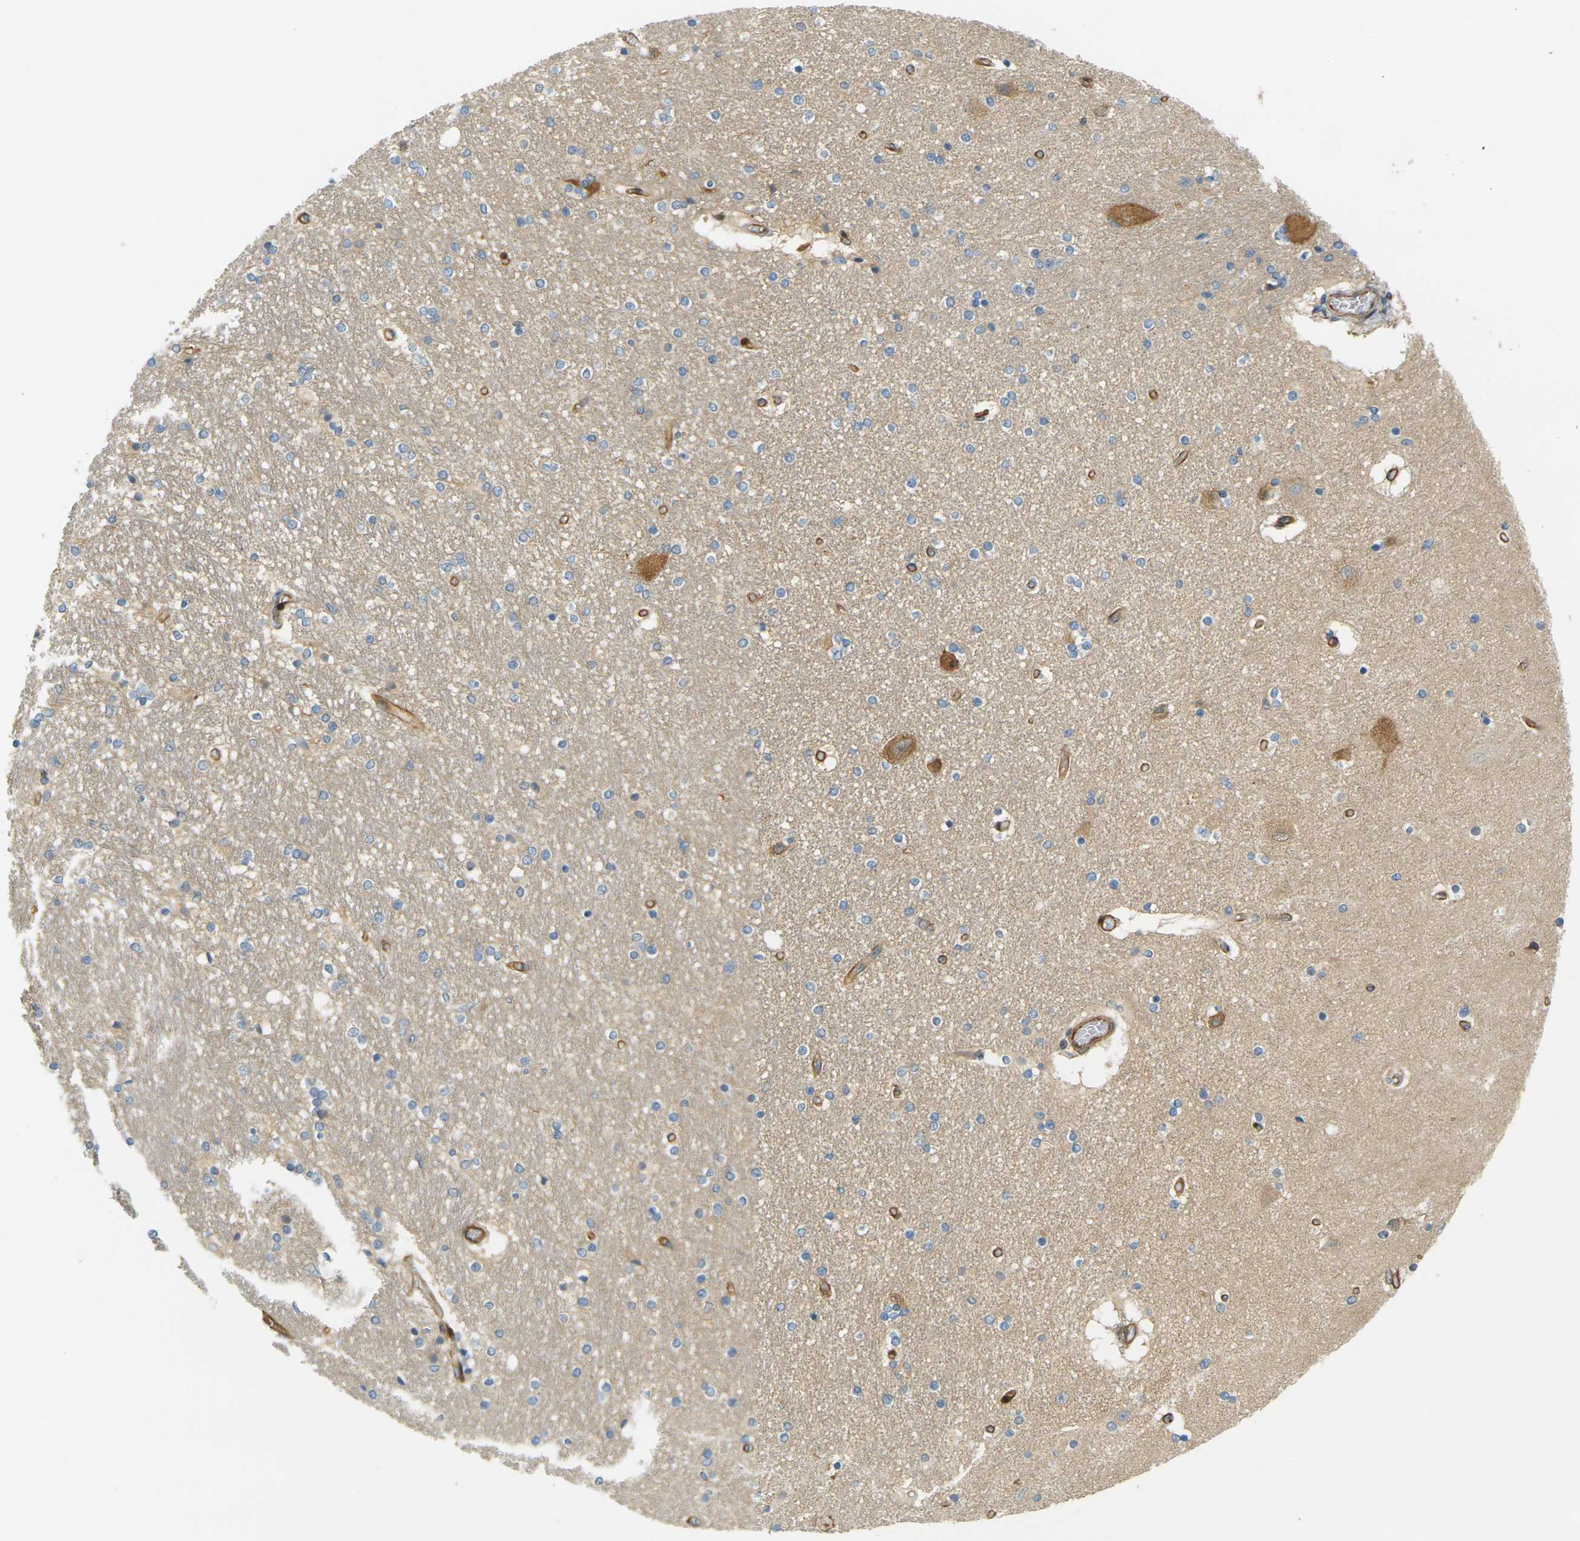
{"staining": {"intensity": "negative", "quantity": "none", "location": "none"}, "tissue": "hippocampus", "cell_type": "Glial cells", "image_type": "normal", "snomed": [{"axis": "morphology", "description": "Normal tissue, NOS"}, {"axis": "topography", "description": "Hippocampus"}], "caption": "Benign hippocampus was stained to show a protein in brown. There is no significant staining in glial cells.", "gene": "CYTH3", "patient": {"sex": "female", "age": 54}}